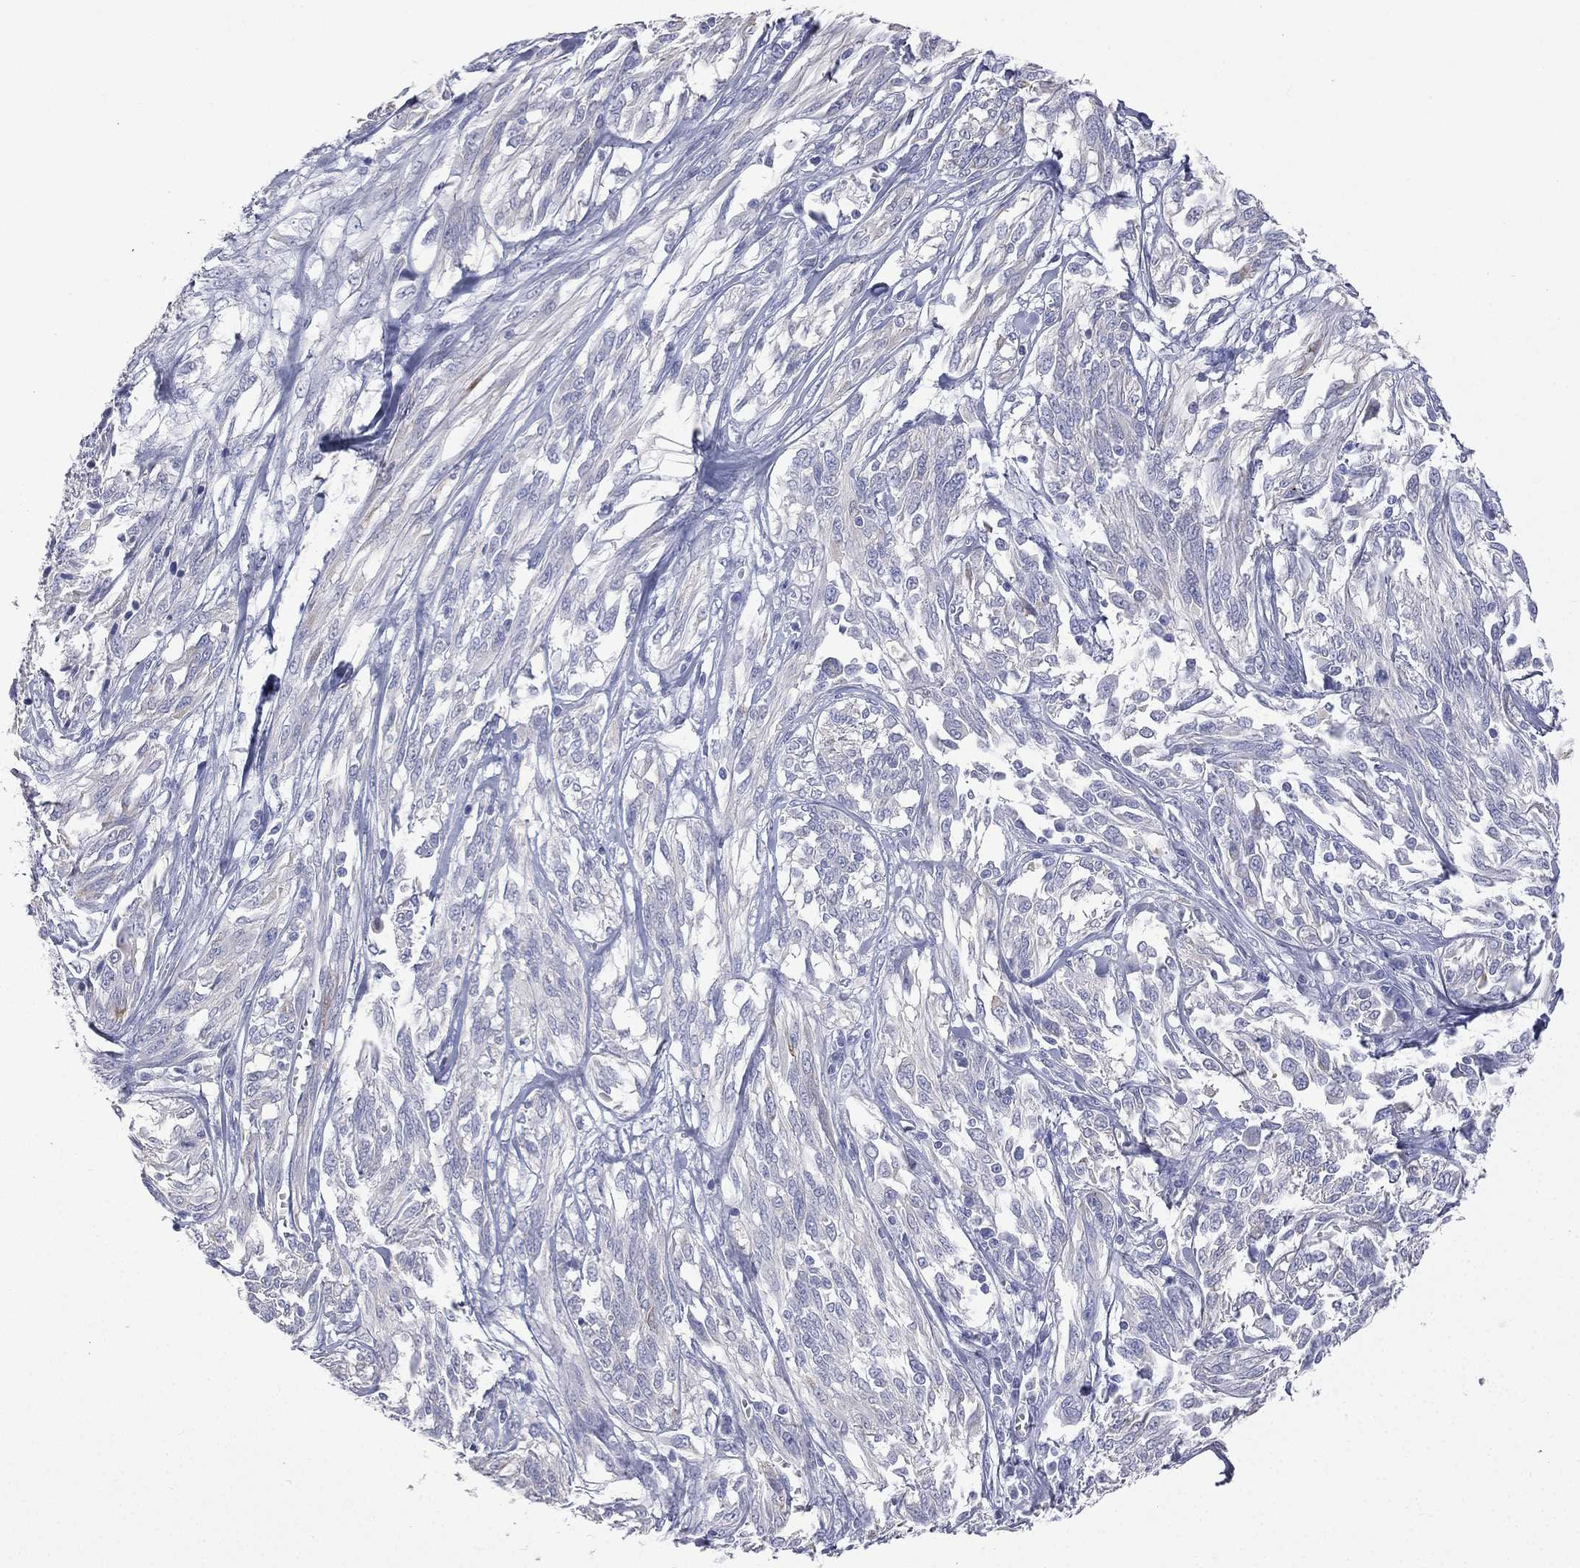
{"staining": {"intensity": "negative", "quantity": "none", "location": "none"}, "tissue": "melanoma", "cell_type": "Tumor cells", "image_type": "cancer", "snomed": [{"axis": "morphology", "description": "Malignant melanoma, NOS"}, {"axis": "topography", "description": "Skin"}], "caption": "Tumor cells are negative for brown protein staining in melanoma.", "gene": "CES2", "patient": {"sex": "female", "age": 91}}